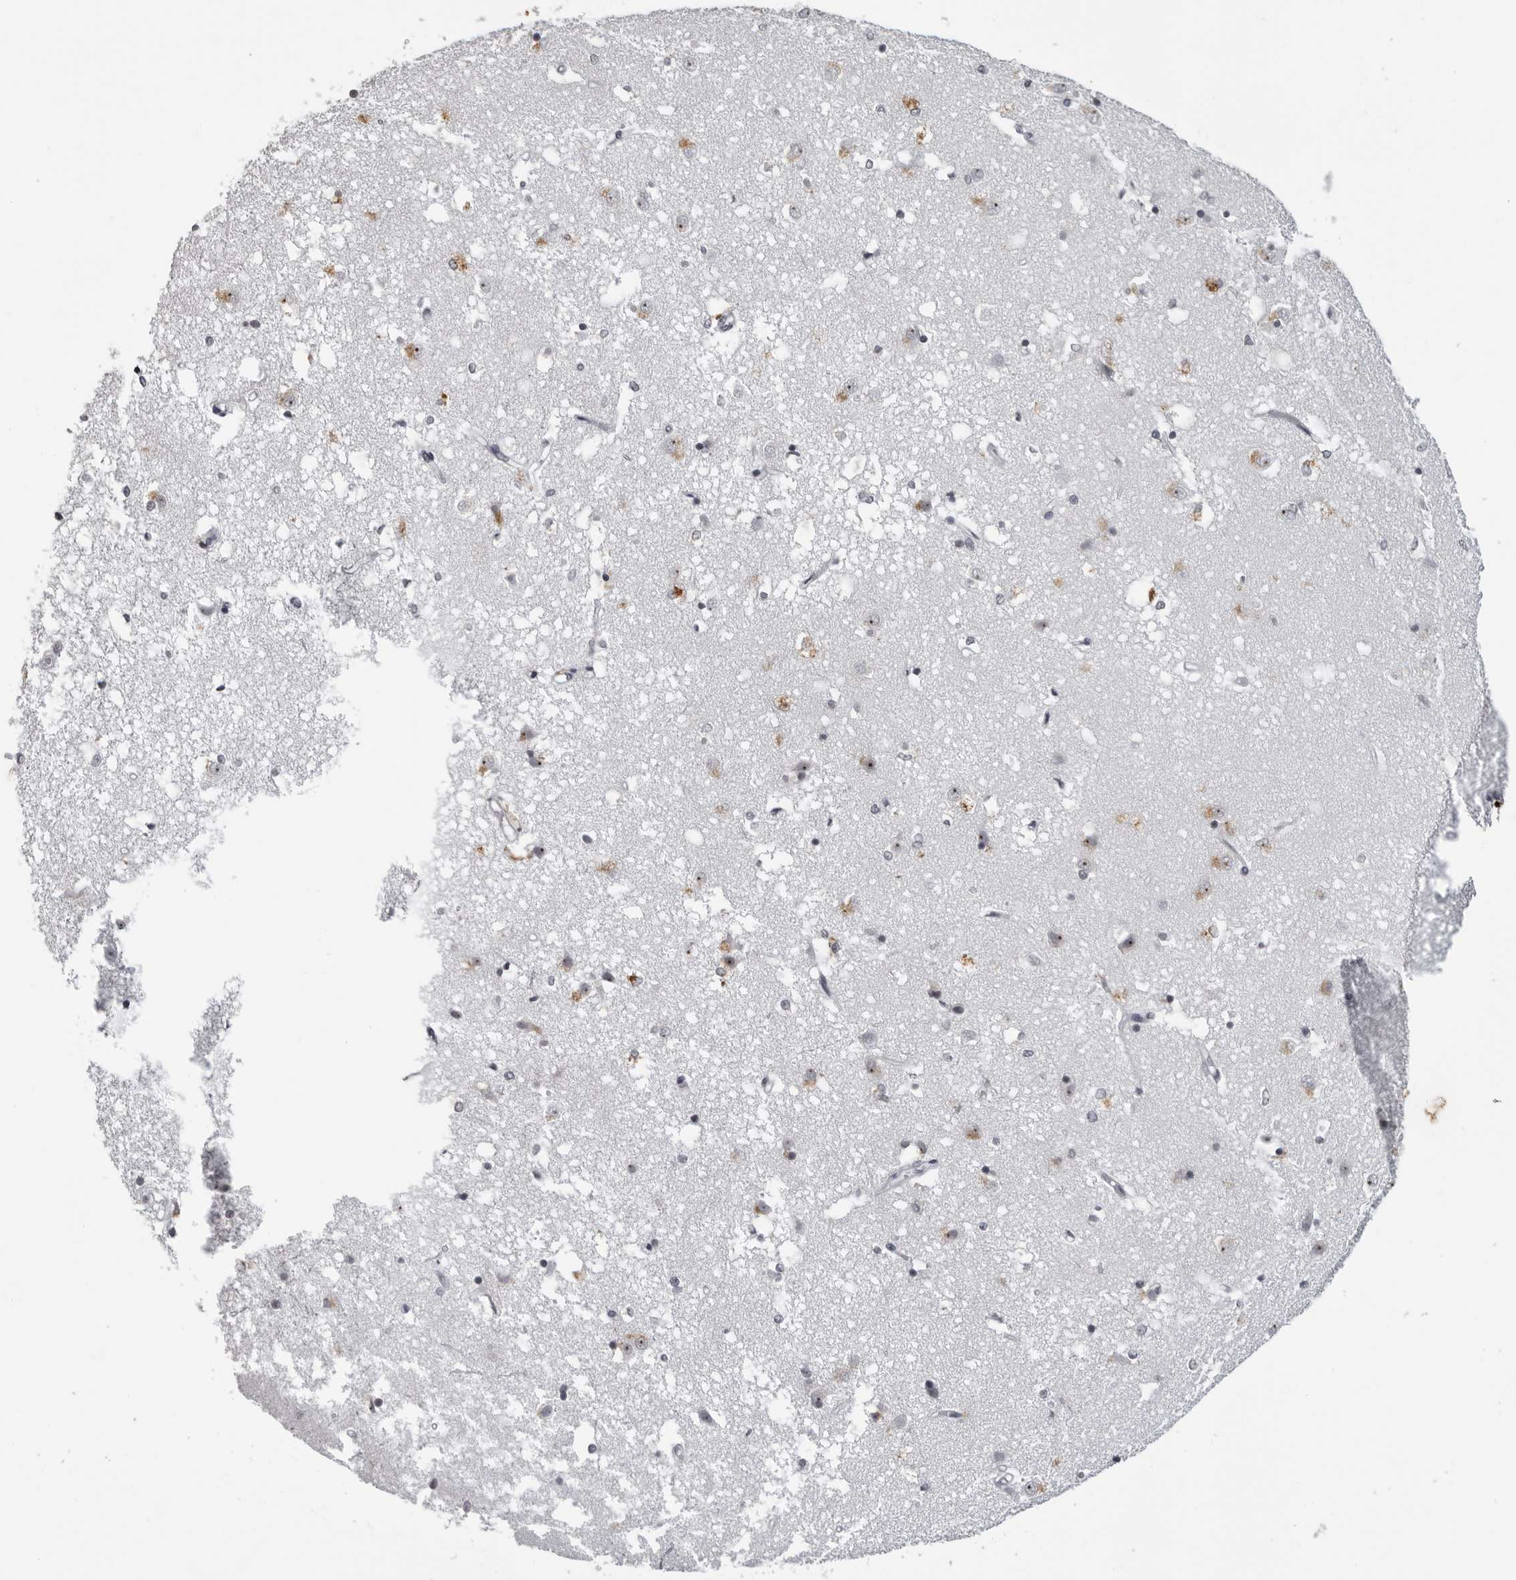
{"staining": {"intensity": "negative", "quantity": "none", "location": "none"}, "tissue": "caudate", "cell_type": "Glial cells", "image_type": "normal", "snomed": [{"axis": "morphology", "description": "Normal tissue, NOS"}, {"axis": "topography", "description": "Lateral ventricle wall"}], "caption": "Glial cells are negative for protein expression in normal human caudate. (Stains: DAB (3,3'-diaminobenzidine) IHC with hematoxylin counter stain, Microscopy: brightfield microscopy at high magnification).", "gene": "DDX54", "patient": {"sex": "male", "age": 45}}